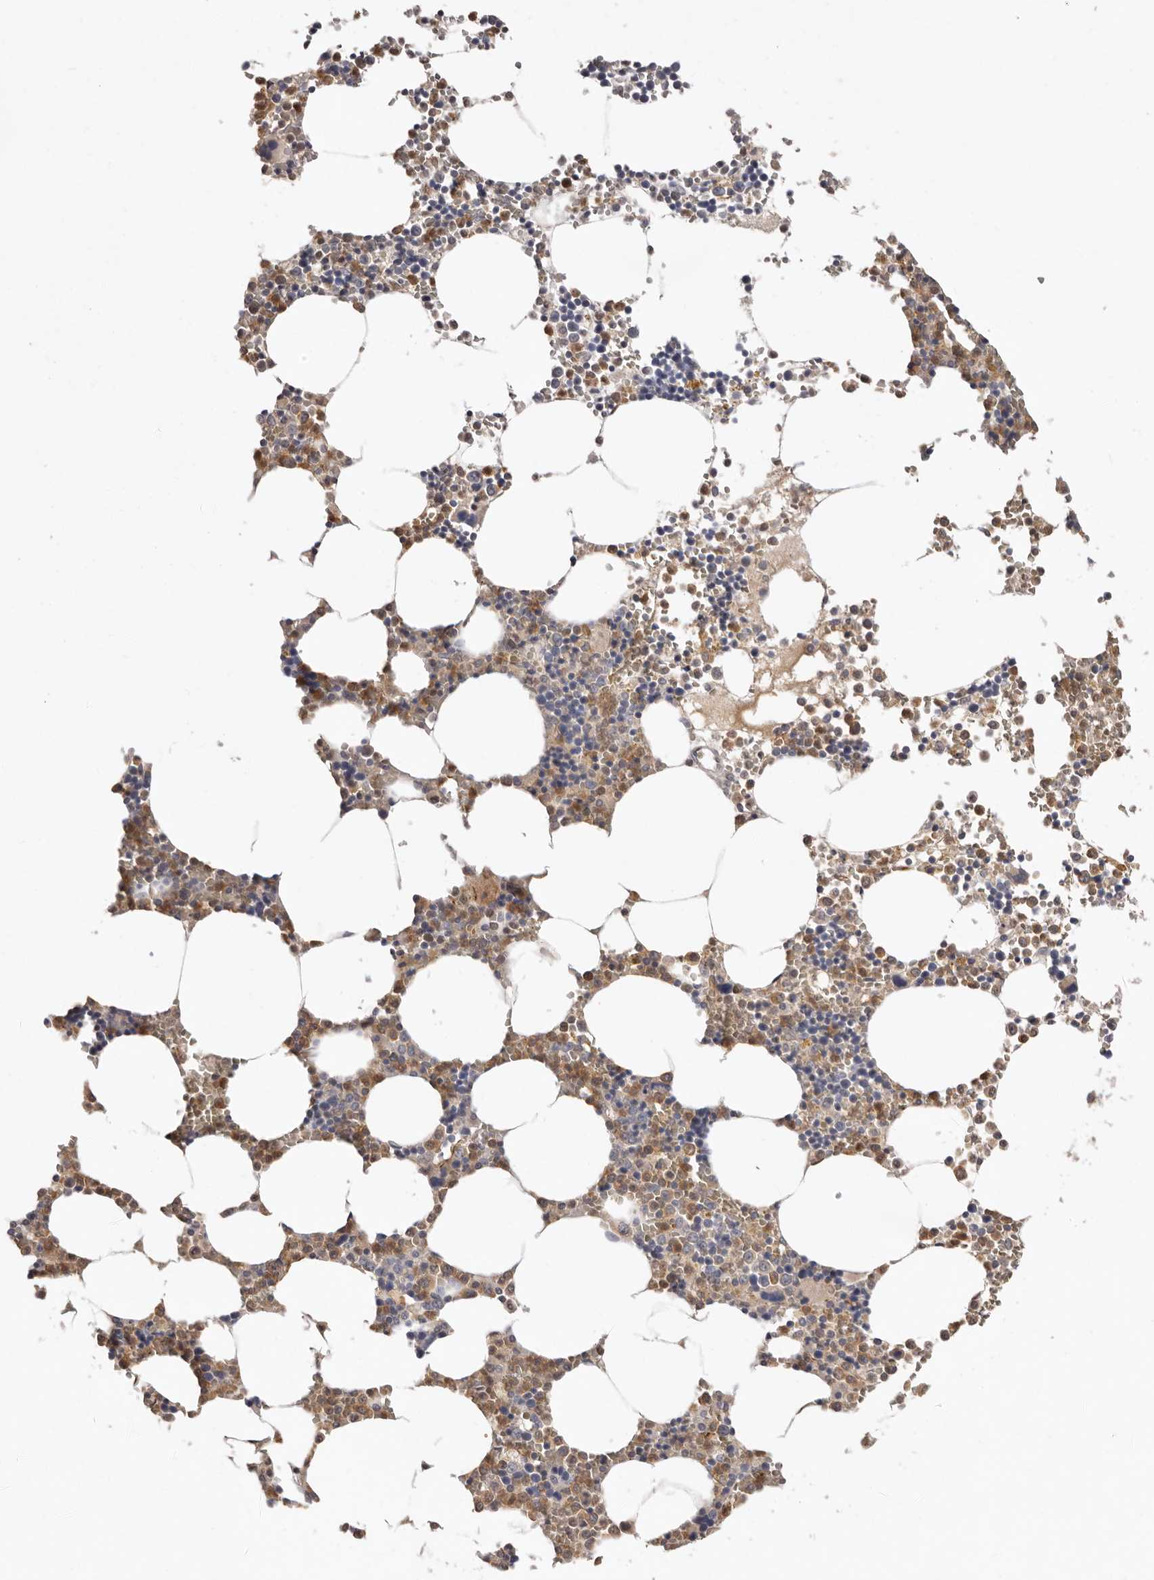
{"staining": {"intensity": "moderate", "quantity": "<25%", "location": "cytoplasmic/membranous"}, "tissue": "bone marrow", "cell_type": "Hematopoietic cells", "image_type": "normal", "snomed": [{"axis": "morphology", "description": "Normal tissue, NOS"}, {"axis": "topography", "description": "Bone marrow"}], "caption": "DAB immunohistochemical staining of normal bone marrow demonstrates moderate cytoplasmic/membranous protein expression in about <25% of hematopoietic cells.", "gene": "SULT1E1", "patient": {"sex": "male", "age": 70}}